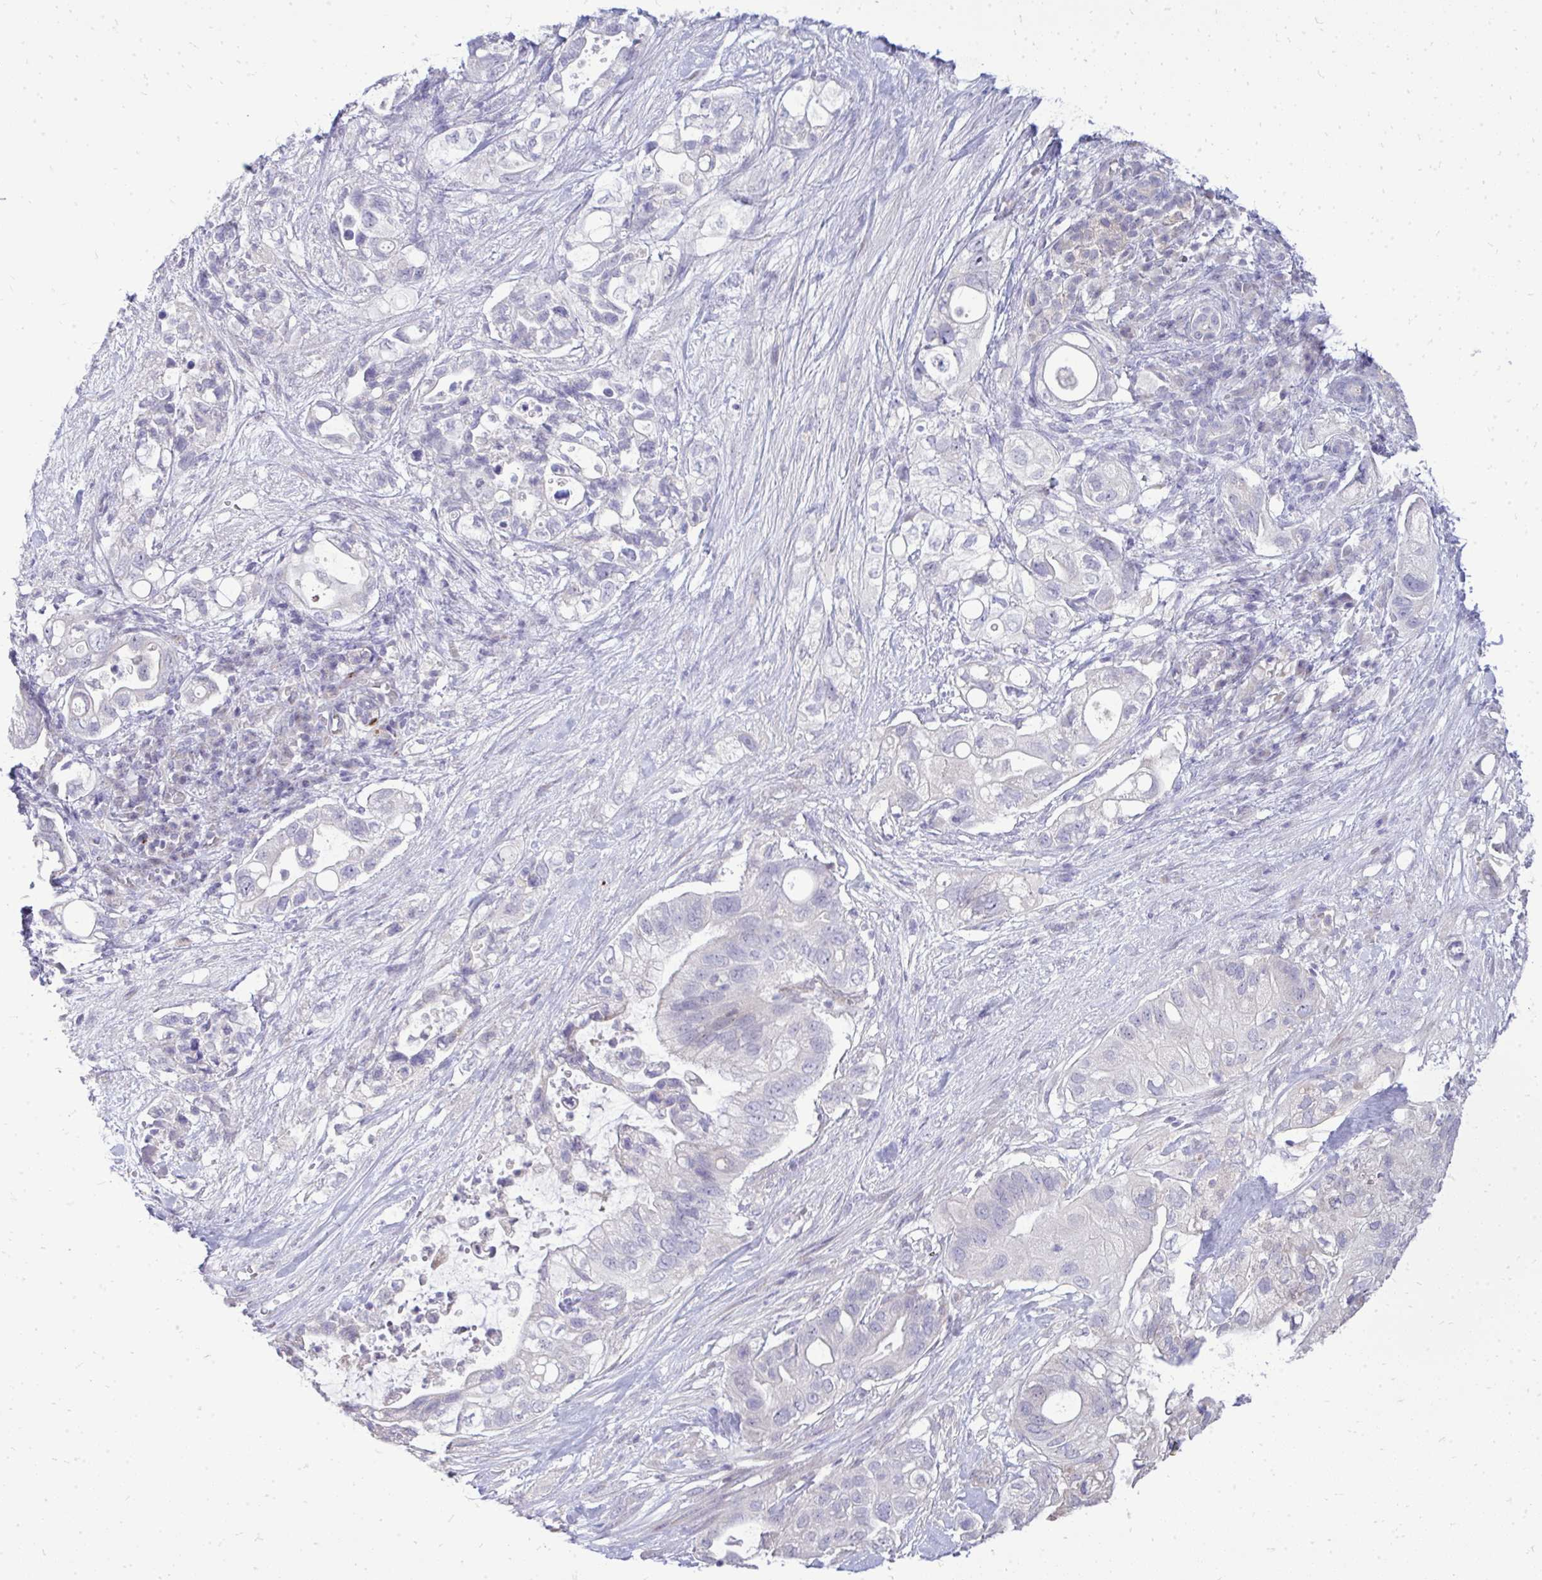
{"staining": {"intensity": "negative", "quantity": "none", "location": "none"}, "tissue": "pancreatic cancer", "cell_type": "Tumor cells", "image_type": "cancer", "snomed": [{"axis": "morphology", "description": "Adenocarcinoma, NOS"}, {"axis": "topography", "description": "Pancreas"}], "caption": "A high-resolution histopathology image shows IHC staining of adenocarcinoma (pancreatic), which demonstrates no significant staining in tumor cells. (DAB immunohistochemistry, high magnification).", "gene": "OR8D1", "patient": {"sex": "female", "age": 72}}